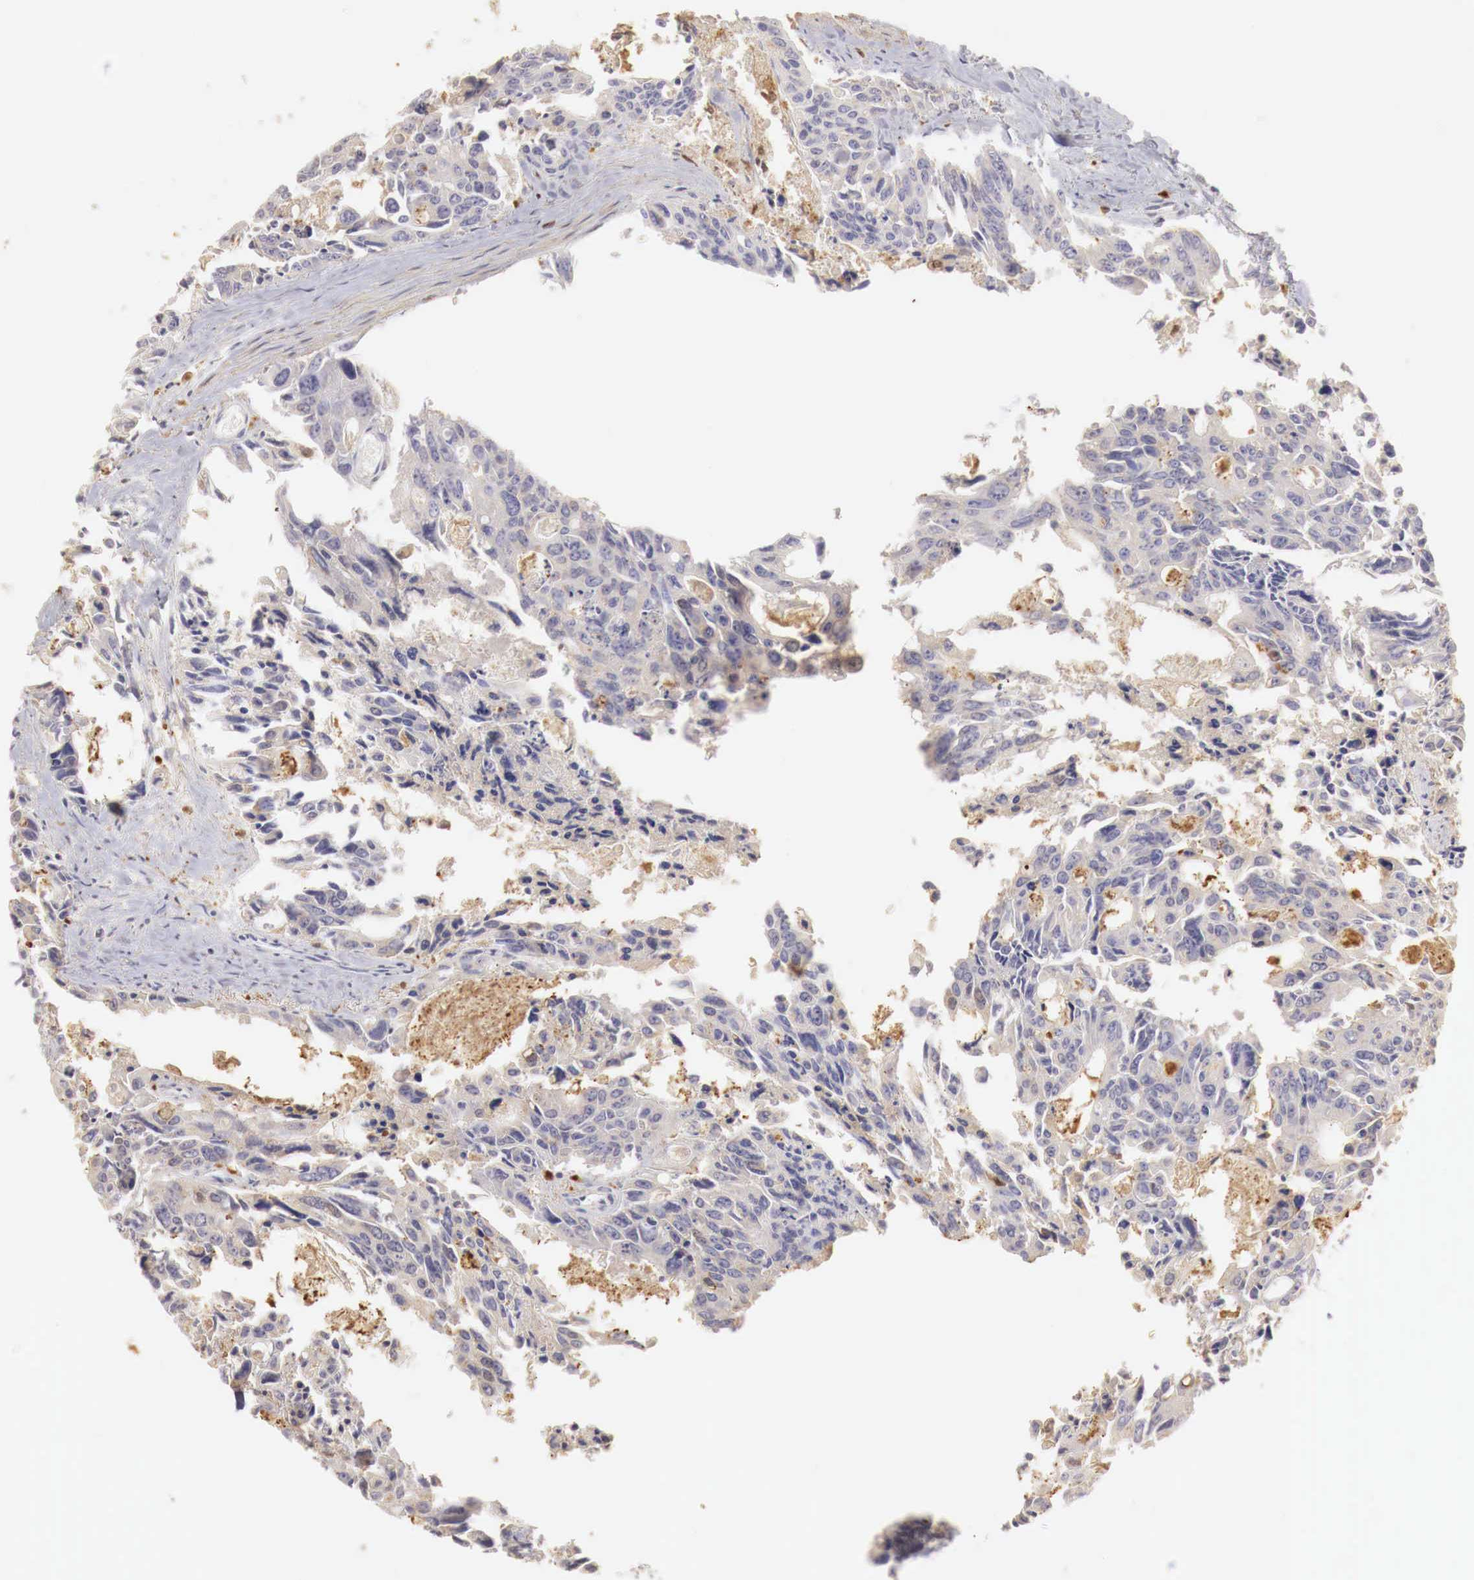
{"staining": {"intensity": "weak", "quantity": "<25%", "location": "cytoplasmic/membranous"}, "tissue": "colorectal cancer", "cell_type": "Tumor cells", "image_type": "cancer", "snomed": [{"axis": "morphology", "description": "Adenocarcinoma, NOS"}, {"axis": "topography", "description": "Rectum"}], "caption": "DAB (3,3'-diaminobenzidine) immunohistochemical staining of adenocarcinoma (colorectal) shows no significant staining in tumor cells.", "gene": "RENBP", "patient": {"sex": "male", "age": 76}}